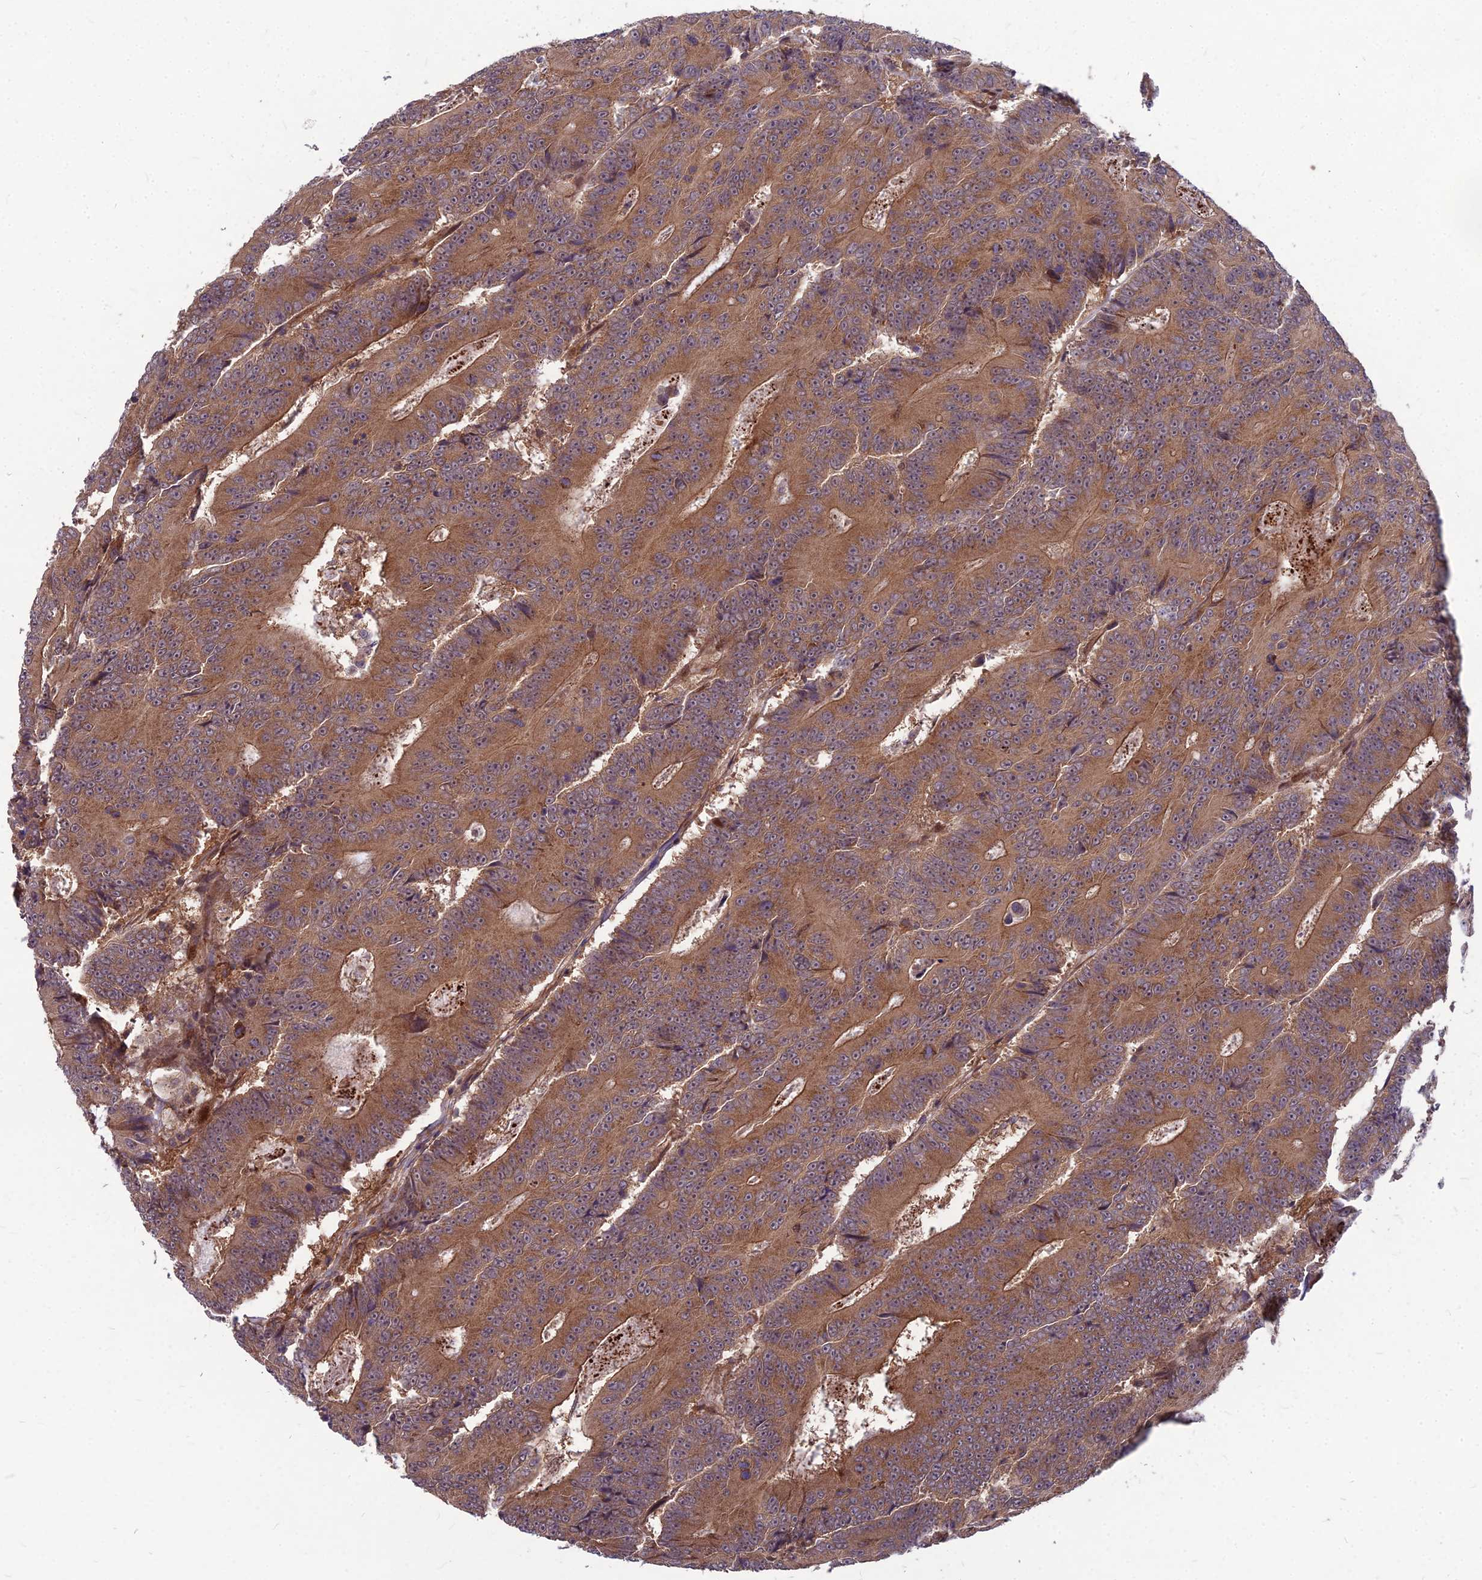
{"staining": {"intensity": "moderate", "quantity": ">75%", "location": "cytoplasmic/membranous"}, "tissue": "colorectal cancer", "cell_type": "Tumor cells", "image_type": "cancer", "snomed": [{"axis": "morphology", "description": "Adenocarcinoma, NOS"}, {"axis": "topography", "description": "Colon"}], "caption": "Protein staining of adenocarcinoma (colorectal) tissue exhibits moderate cytoplasmic/membranous staining in about >75% of tumor cells.", "gene": "MFSD8", "patient": {"sex": "male", "age": 83}}